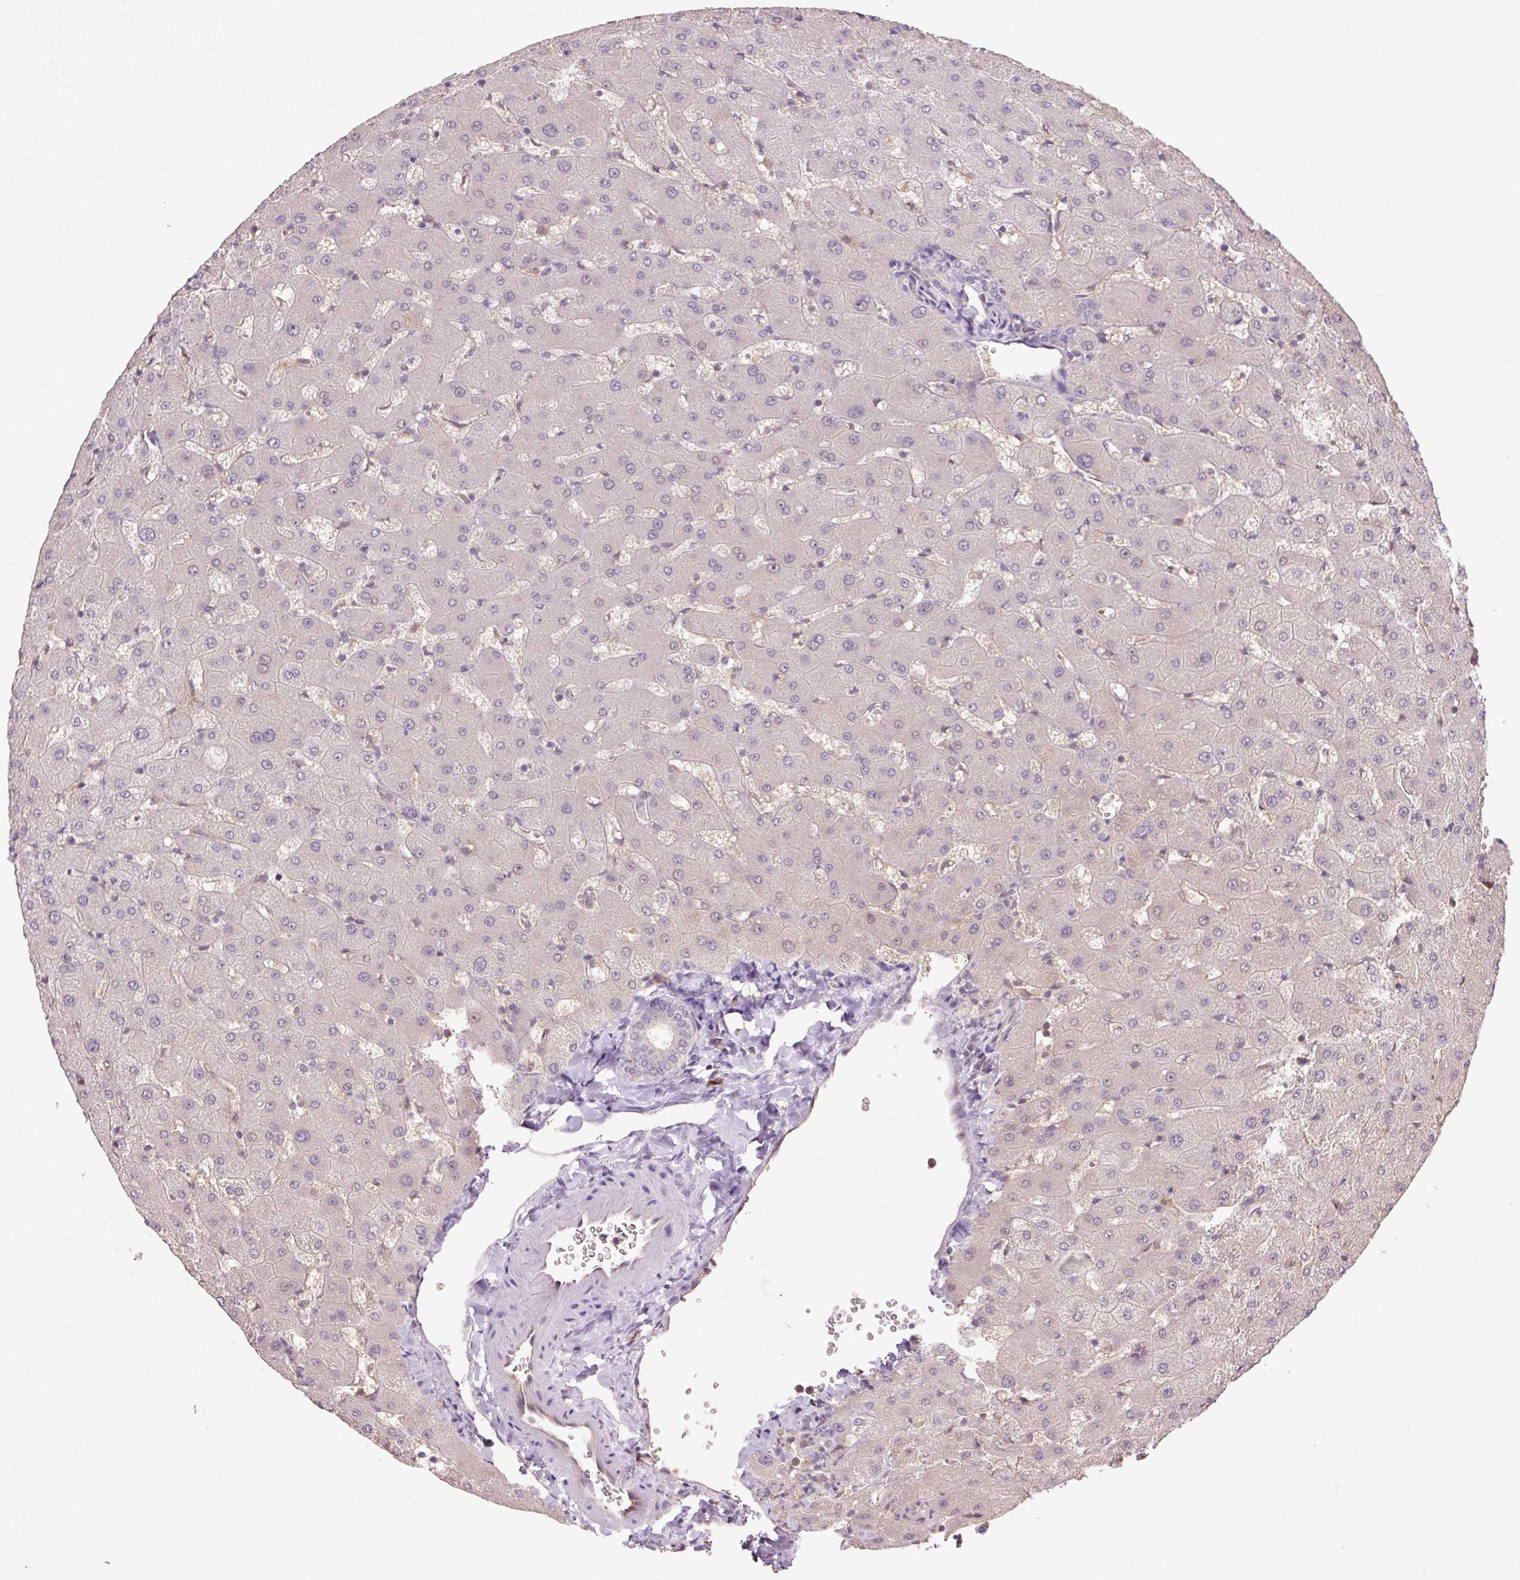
{"staining": {"intensity": "negative", "quantity": "none", "location": "none"}, "tissue": "liver", "cell_type": "Cholangiocytes", "image_type": "normal", "snomed": [{"axis": "morphology", "description": "Normal tissue, NOS"}, {"axis": "topography", "description": "Liver"}], "caption": "DAB immunohistochemical staining of benign liver reveals no significant staining in cholangiocytes. Nuclei are stained in blue.", "gene": "TPT1", "patient": {"sex": "female", "age": 63}}